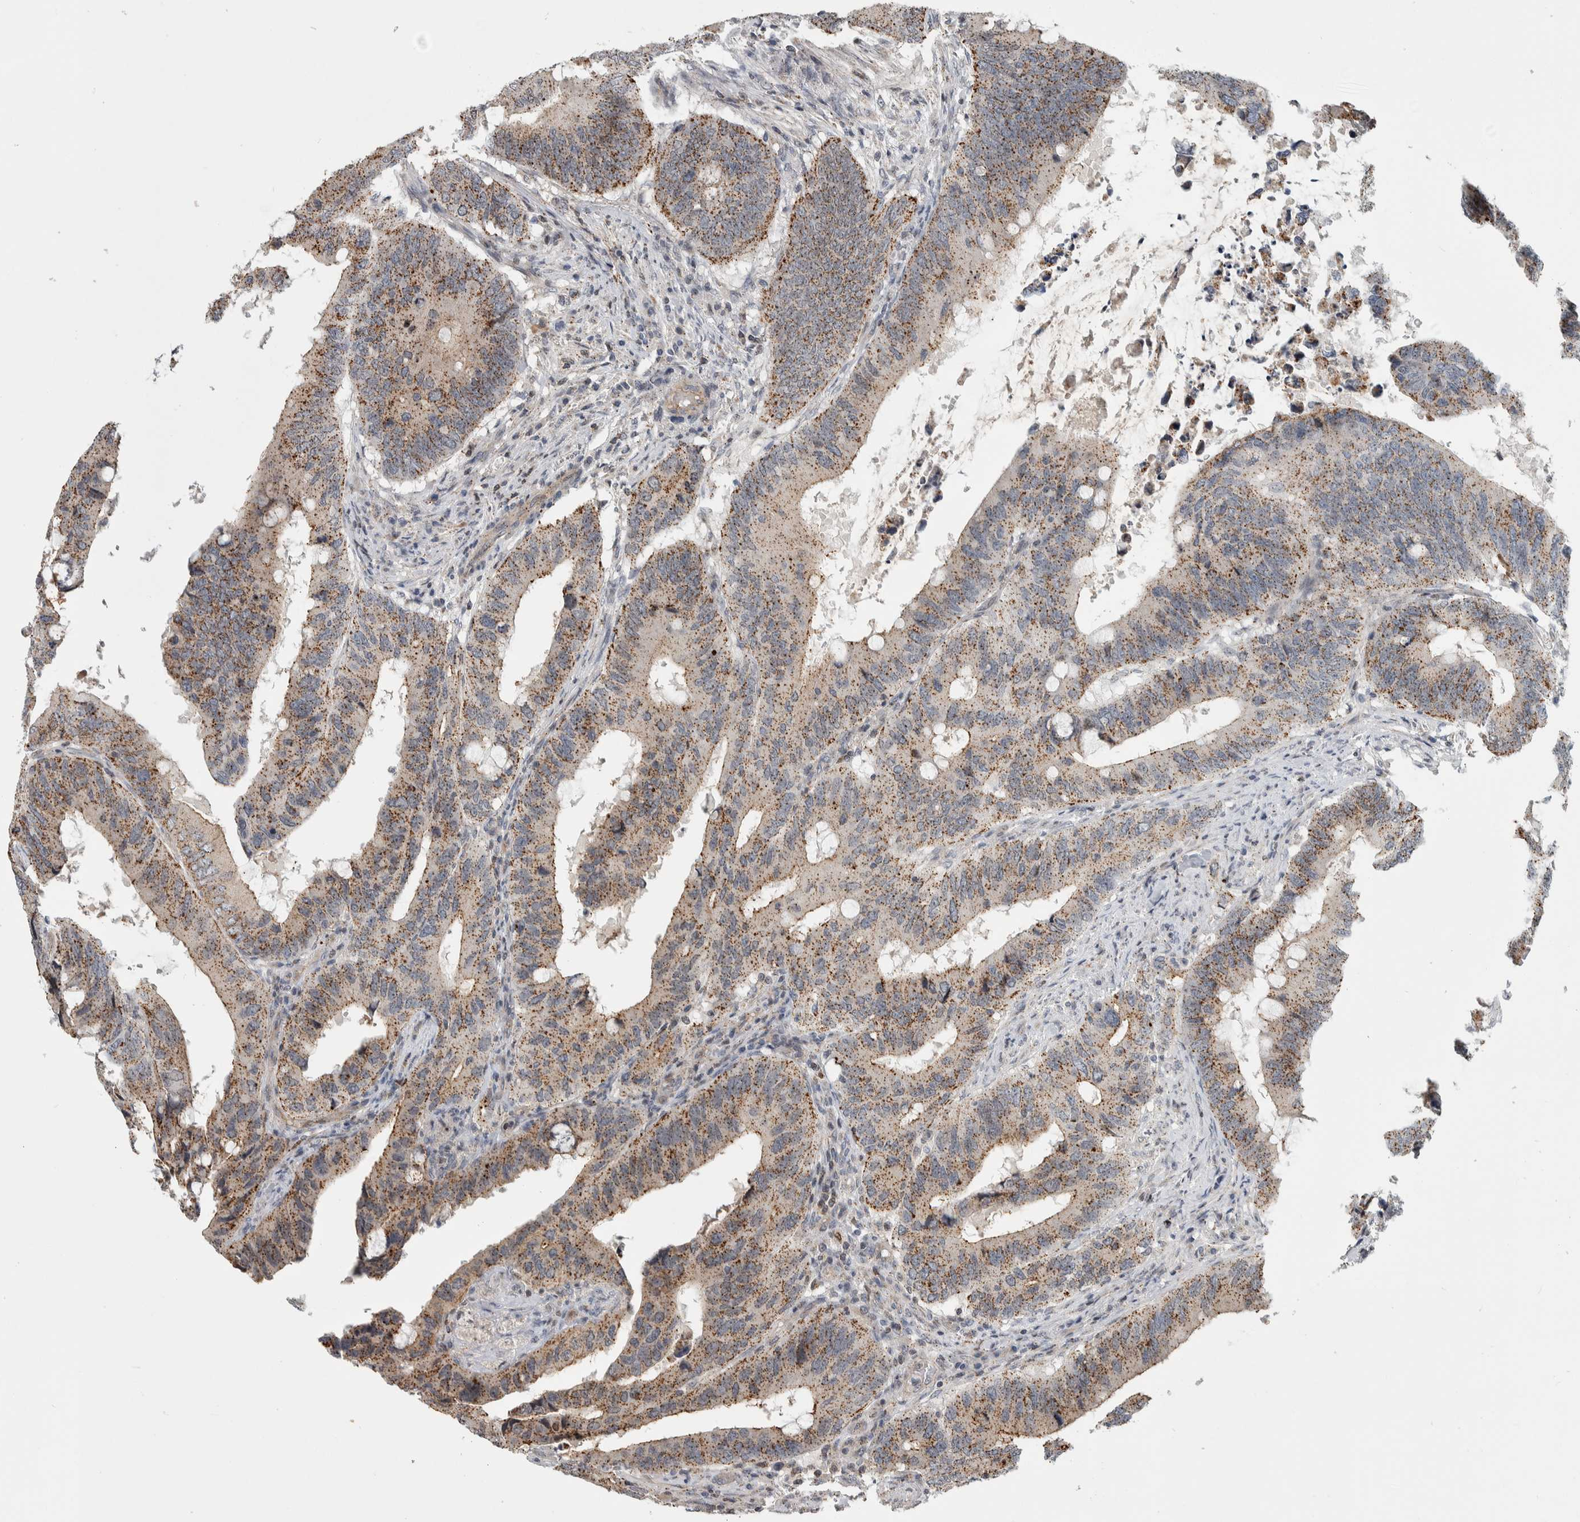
{"staining": {"intensity": "moderate", "quantity": ">75%", "location": "cytoplasmic/membranous"}, "tissue": "colorectal cancer", "cell_type": "Tumor cells", "image_type": "cancer", "snomed": [{"axis": "morphology", "description": "Adenocarcinoma, NOS"}, {"axis": "topography", "description": "Colon"}], "caption": "Immunohistochemistry micrograph of neoplastic tissue: colorectal cancer (adenocarcinoma) stained using immunohistochemistry exhibits medium levels of moderate protein expression localized specifically in the cytoplasmic/membranous of tumor cells, appearing as a cytoplasmic/membranous brown color.", "gene": "MSL1", "patient": {"sex": "male", "age": 71}}